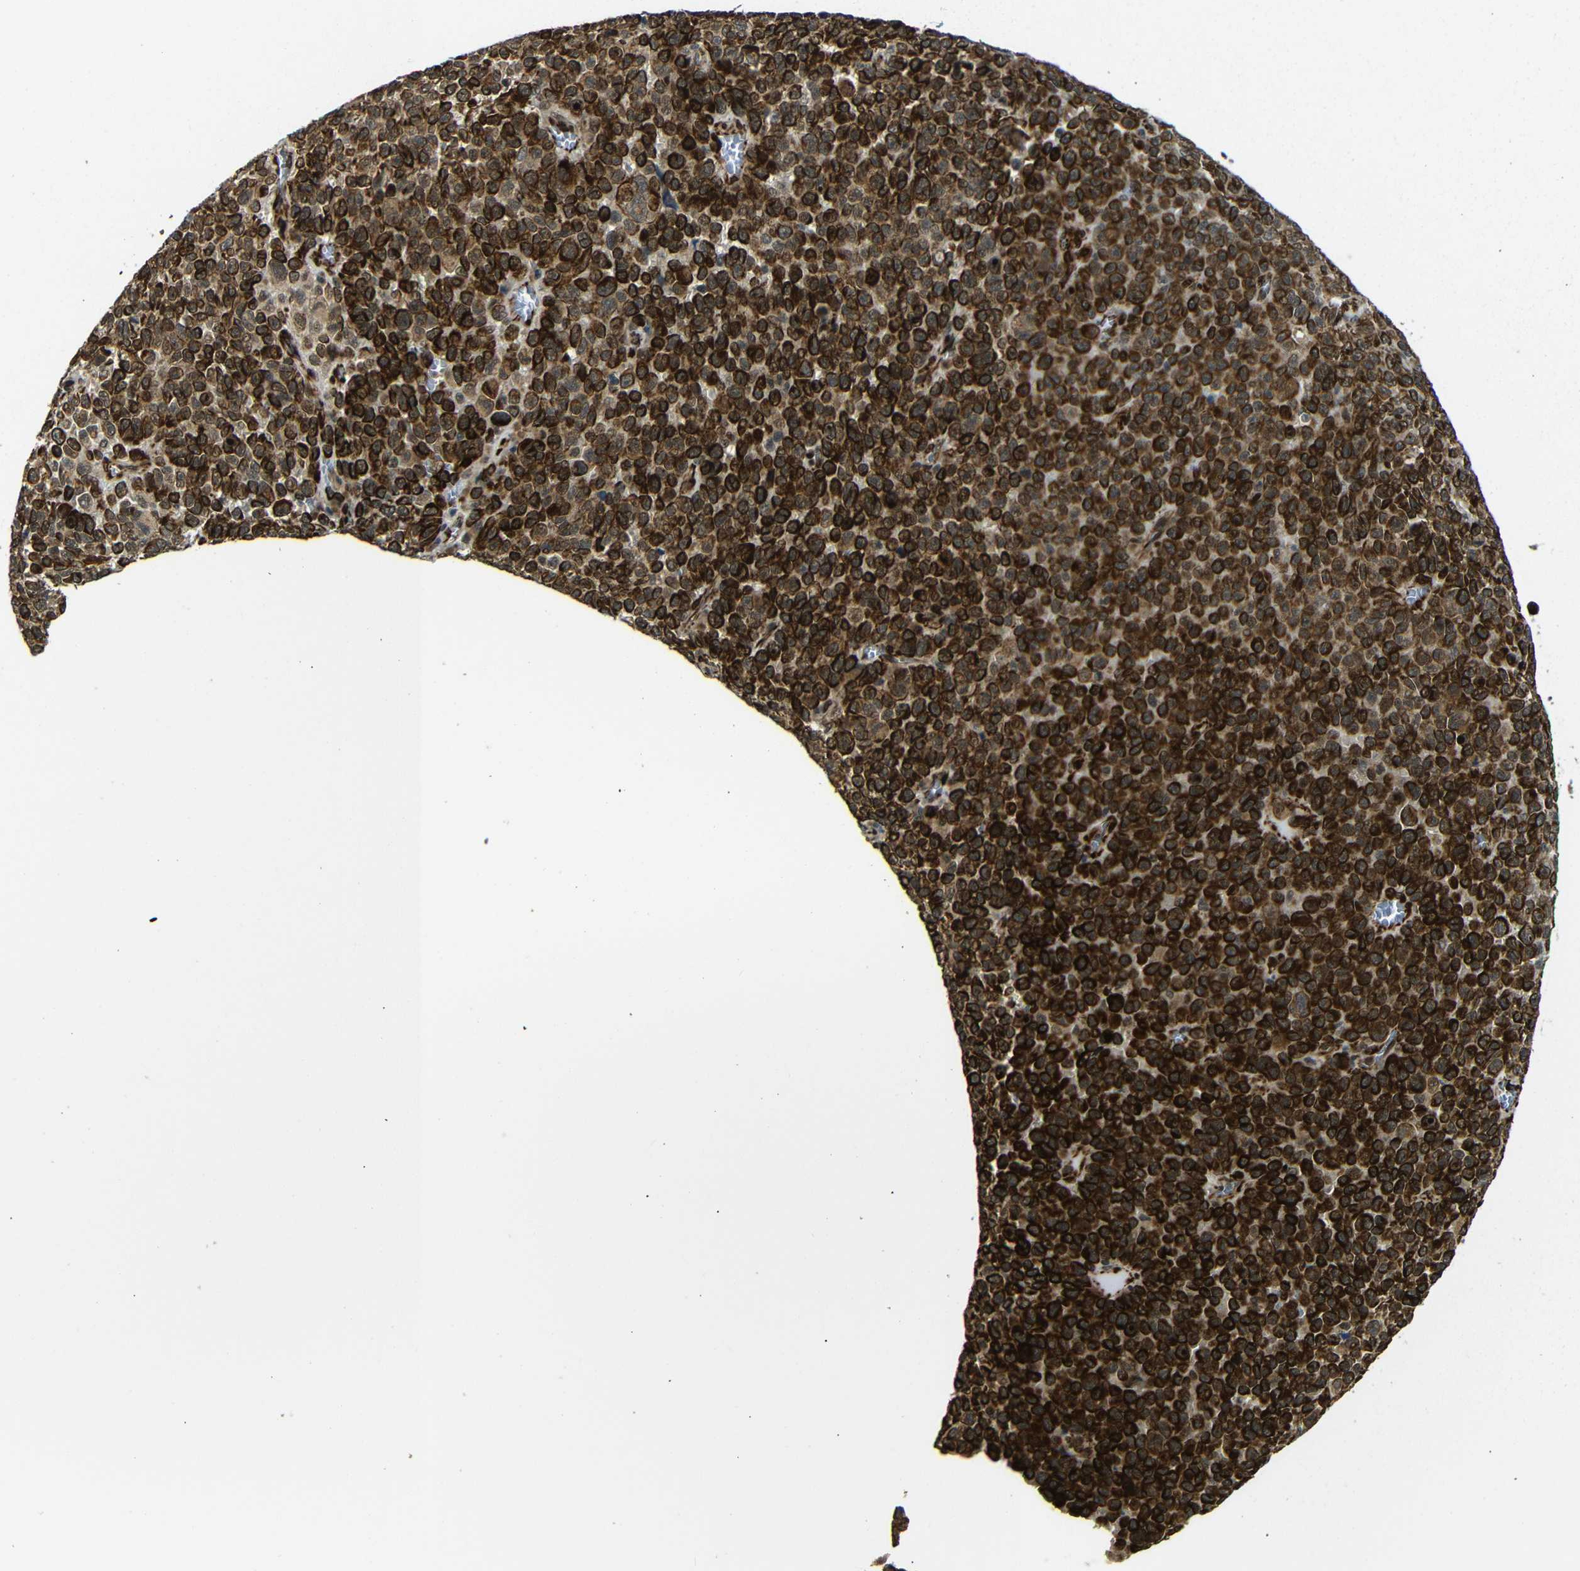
{"staining": {"intensity": "strong", "quantity": ">75%", "location": "cytoplasmic/membranous,nuclear"}, "tissue": "melanoma", "cell_type": "Tumor cells", "image_type": "cancer", "snomed": [{"axis": "morphology", "description": "Malignant melanoma, NOS"}, {"axis": "topography", "description": "Skin"}], "caption": "The image displays staining of malignant melanoma, revealing strong cytoplasmic/membranous and nuclear protein staining (brown color) within tumor cells. The staining was performed using DAB, with brown indicating positive protein expression. Nuclei are stained blue with hematoxylin.", "gene": "TBX2", "patient": {"sex": "female", "age": 82}}